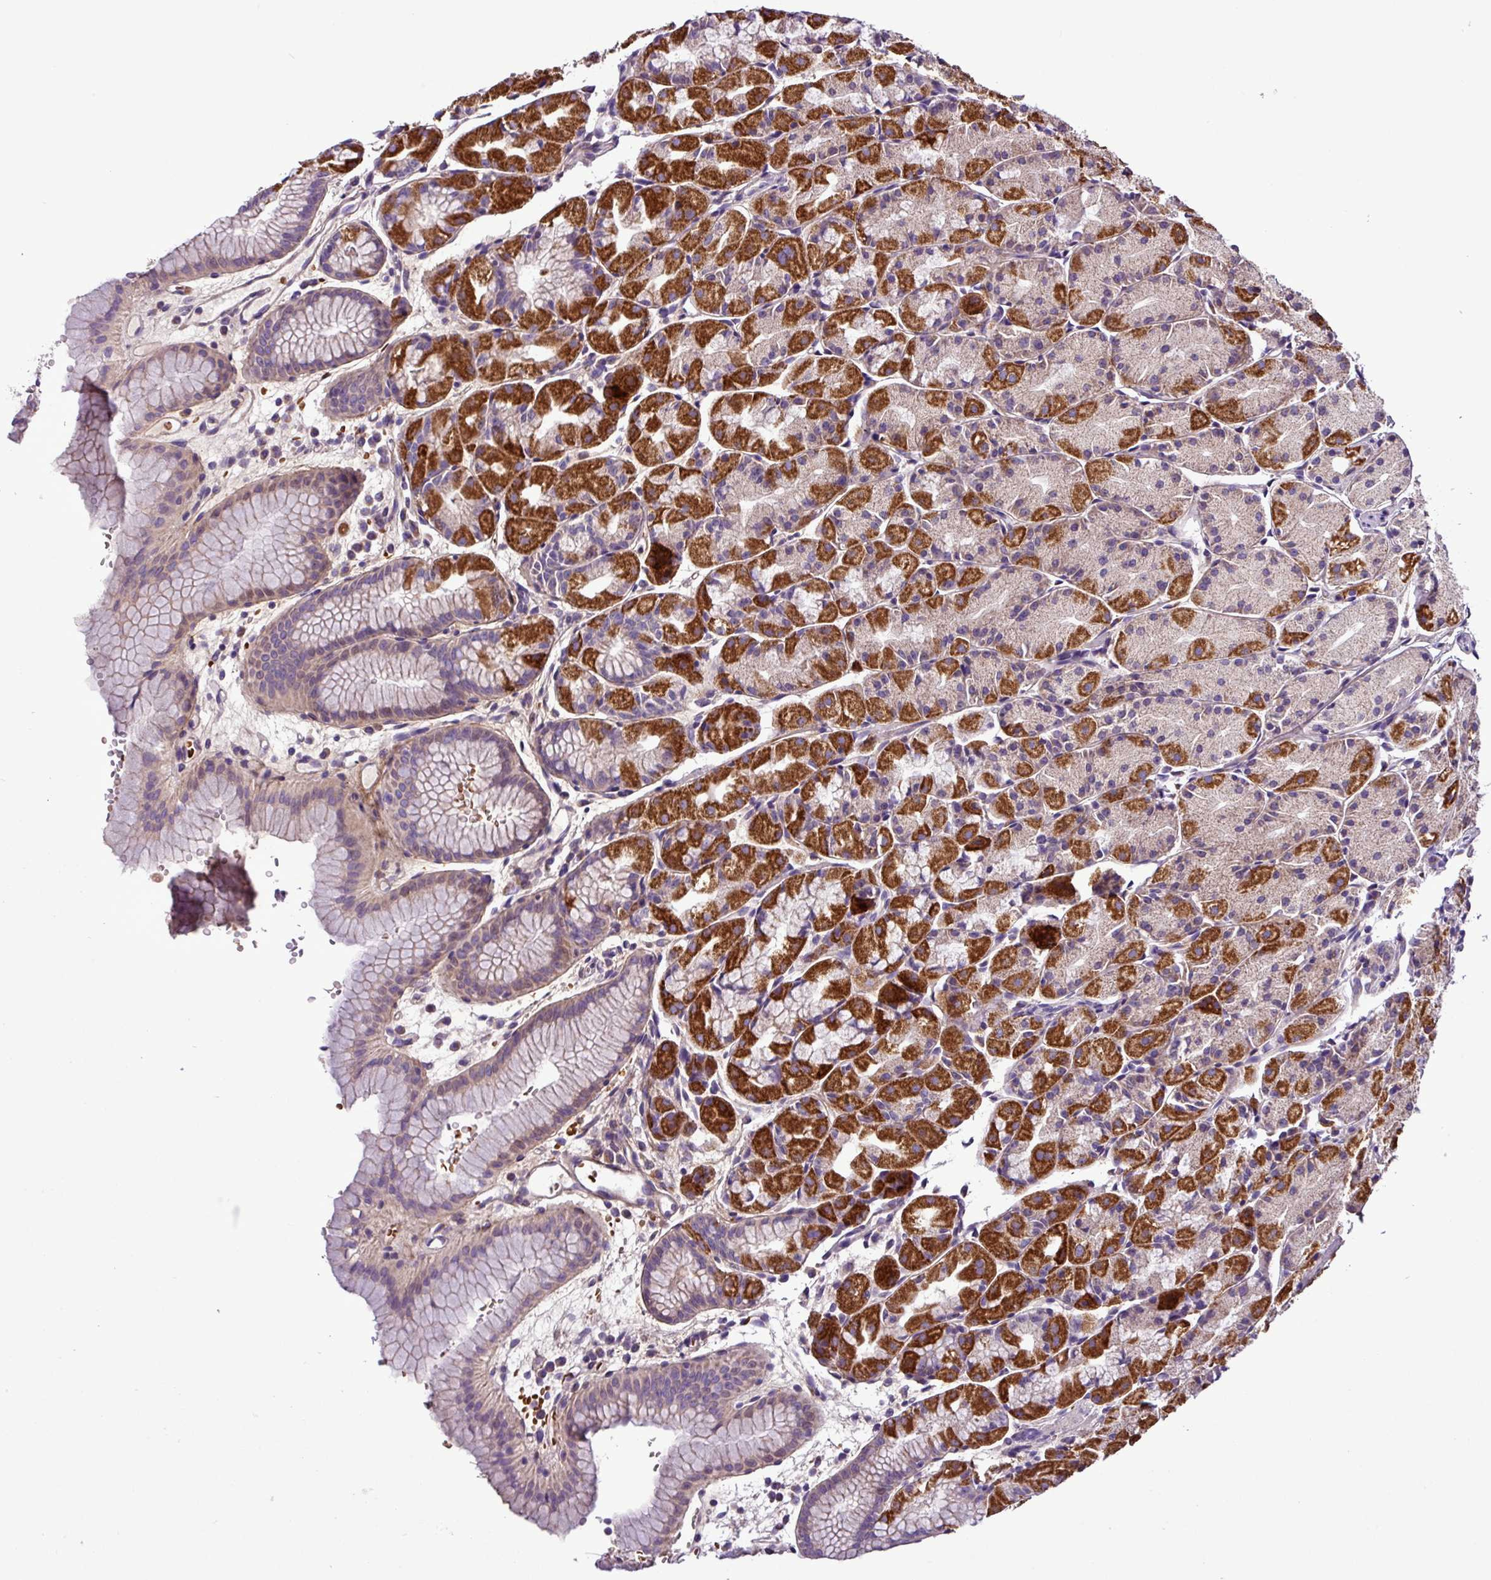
{"staining": {"intensity": "strong", "quantity": "25%-75%", "location": "cytoplasmic/membranous"}, "tissue": "stomach", "cell_type": "Glandular cells", "image_type": "normal", "snomed": [{"axis": "morphology", "description": "Normal tissue, NOS"}, {"axis": "topography", "description": "Stomach, upper"}], "caption": "IHC image of unremarkable human stomach stained for a protein (brown), which shows high levels of strong cytoplasmic/membranous positivity in about 25%-75% of glandular cells.", "gene": "FAM183A", "patient": {"sex": "male", "age": 47}}